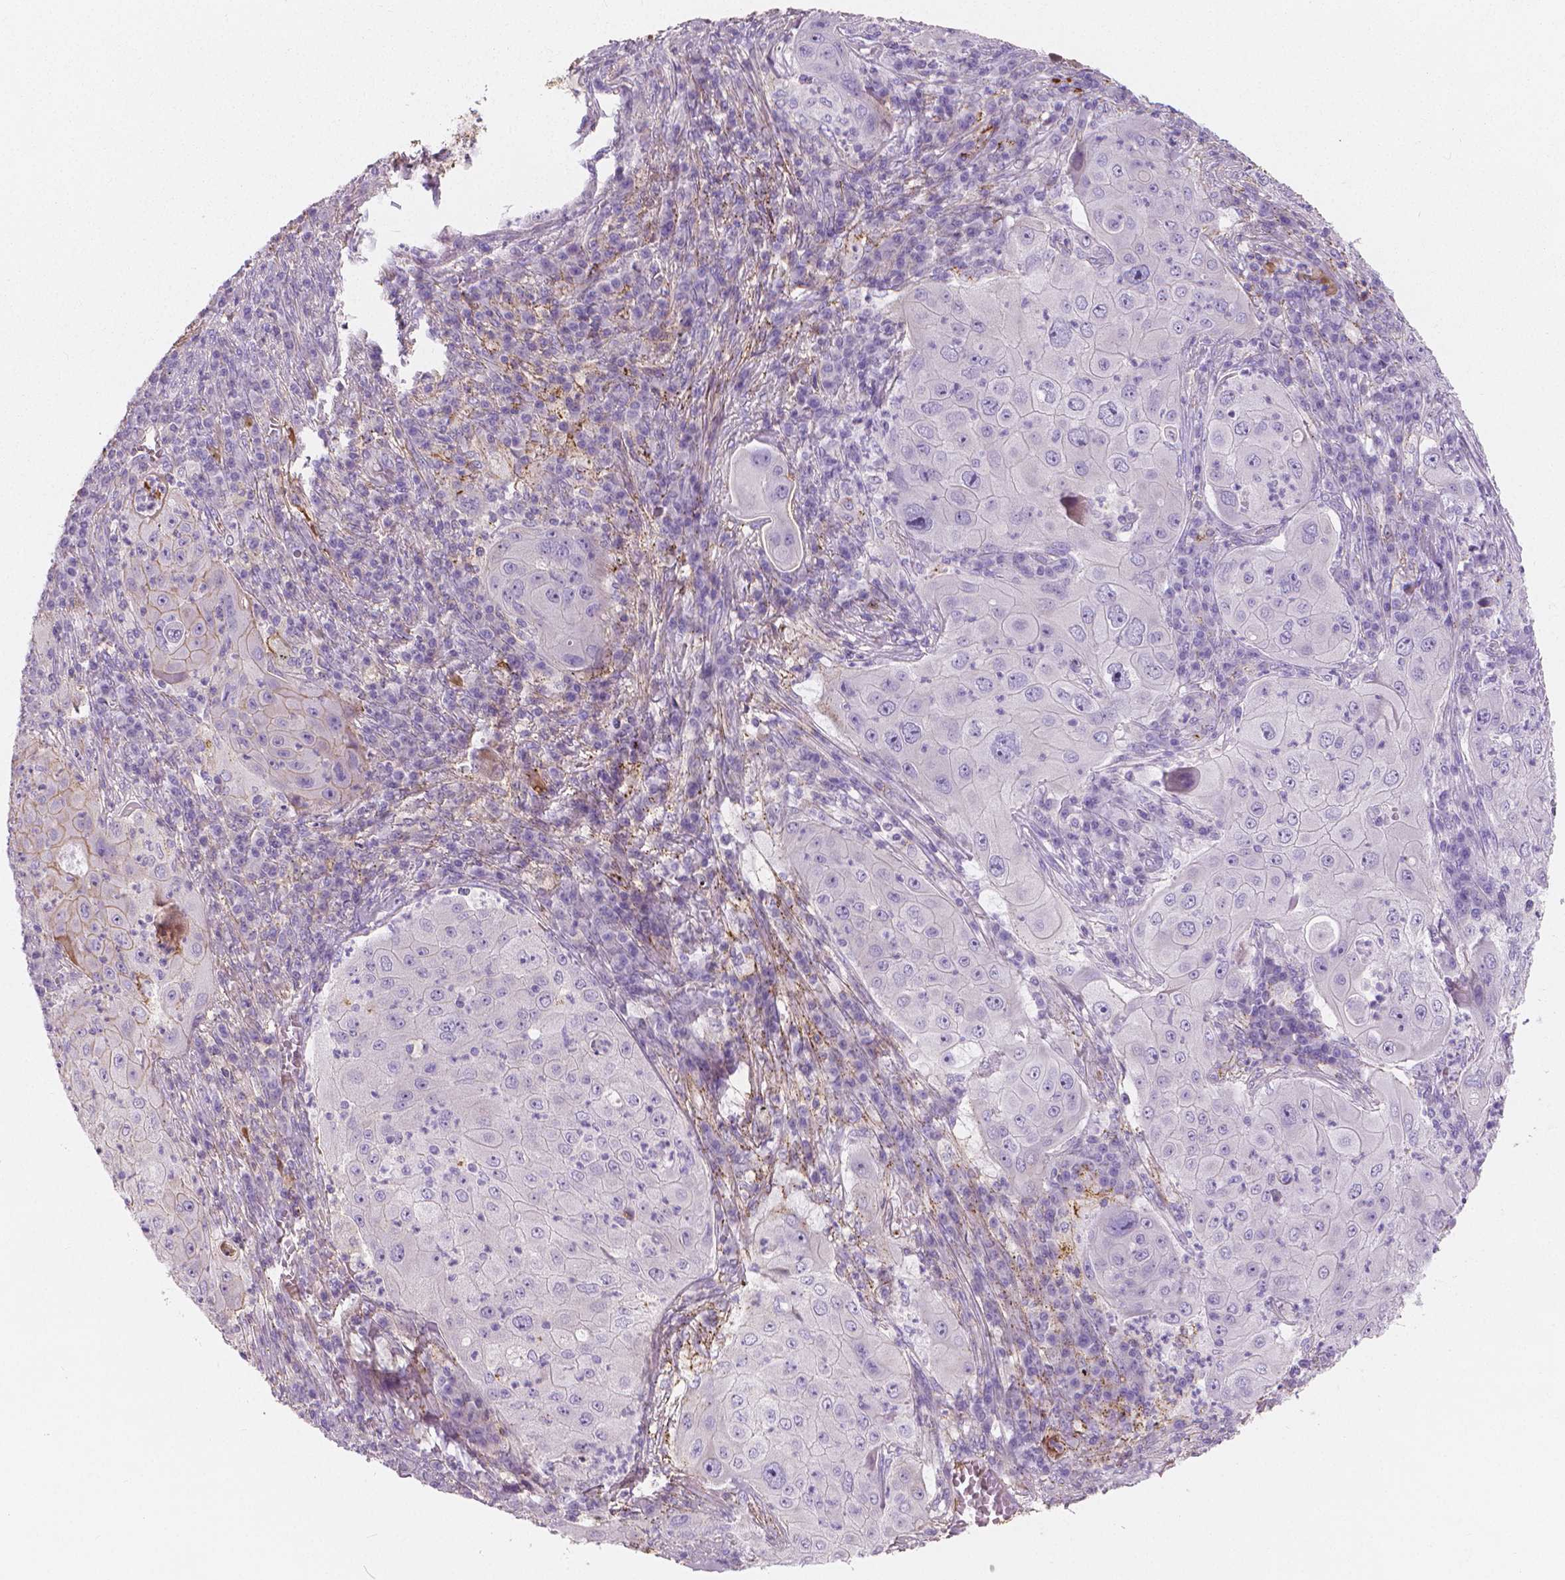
{"staining": {"intensity": "negative", "quantity": "none", "location": "none"}, "tissue": "lung cancer", "cell_type": "Tumor cells", "image_type": "cancer", "snomed": [{"axis": "morphology", "description": "Squamous cell carcinoma, NOS"}, {"axis": "topography", "description": "Lung"}], "caption": "Squamous cell carcinoma (lung) stained for a protein using immunohistochemistry displays no positivity tumor cells.", "gene": "APOA4", "patient": {"sex": "female", "age": 59}}